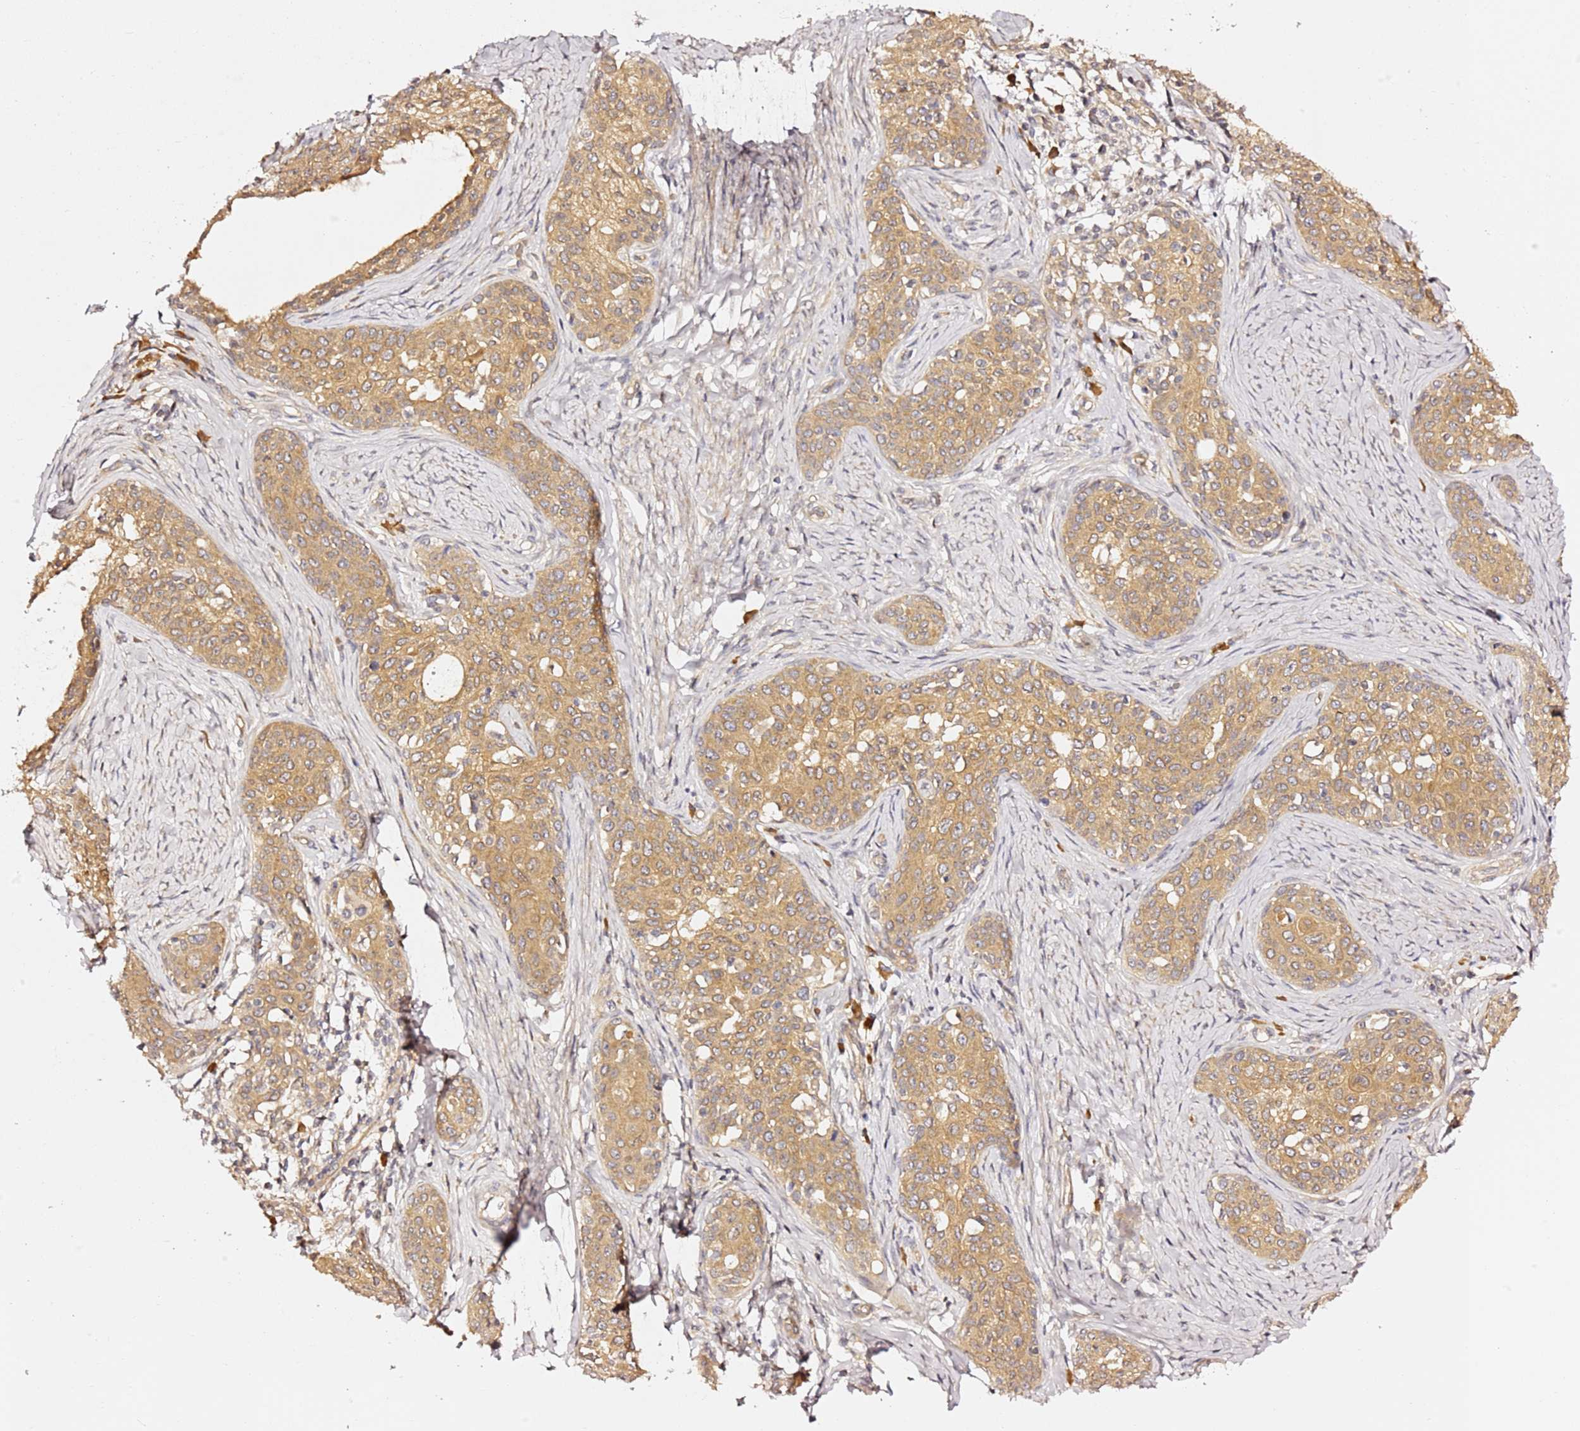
{"staining": {"intensity": "moderate", "quantity": ">75%", "location": "cytoplasmic/membranous"}, "tissue": "cervical cancer", "cell_type": "Tumor cells", "image_type": "cancer", "snomed": [{"axis": "morphology", "description": "Squamous cell carcinoma, NOS"}, {"axis": "morphology", "description": "Adenocarcinoma, NOS"}, {"axis": "topography", "description": "Cervix"}], "caption": "IHC photomicrograph of human squamous cell carcinoma (cervical) stained for a protein (brown), which exhibits medium levels of moderate cytoplasmic/membranous expression in about >75% of tumor cells.", "gene": "OSBPL2", "patient": {"sex": "female", "age": 52}}